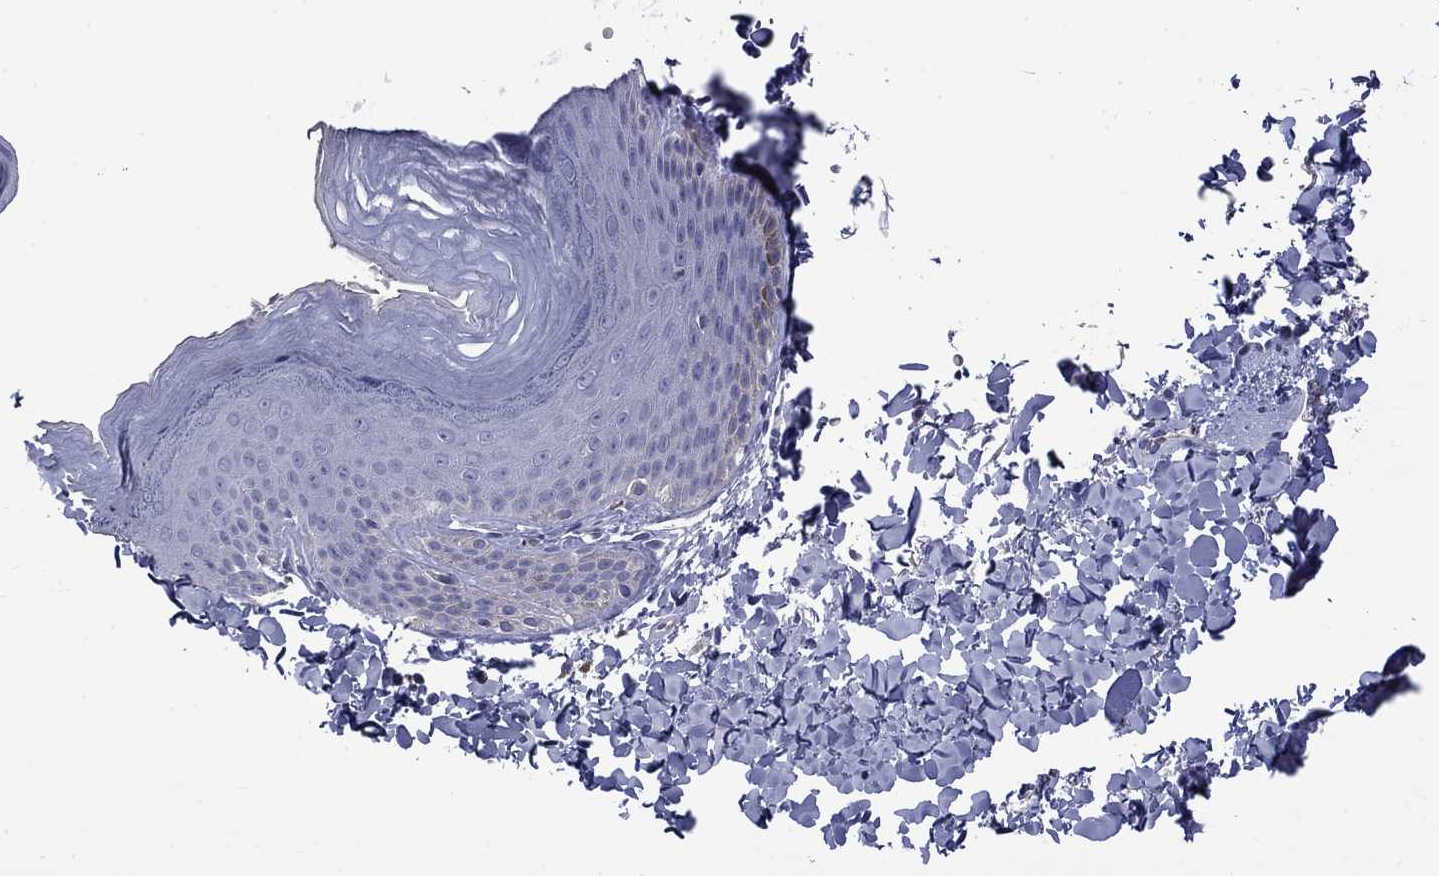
{"staining": {"intensity": "negative", "quantity": "none", "location": "none"}, "tissue": "skin", "cell_type": "Epidermal cells", "image_type": "normal", "snomed": [{"axis": "morphology", "description": "Normal tissue, NOS"}, {"axis": "topography", "description": "Anal"}], "caption": "Immunohistochemistry (IHC) image of benign skin: skin stained with DAB displays no significant protein staining in epidermal cells. The staining was performed using DAB to visualize the protein expression in brown, while the nuclei were stained in blue with hematoxylin (Magnification: 20x).", "gene": "PLEK", "patient": {"sex": "male", "age": 53}}